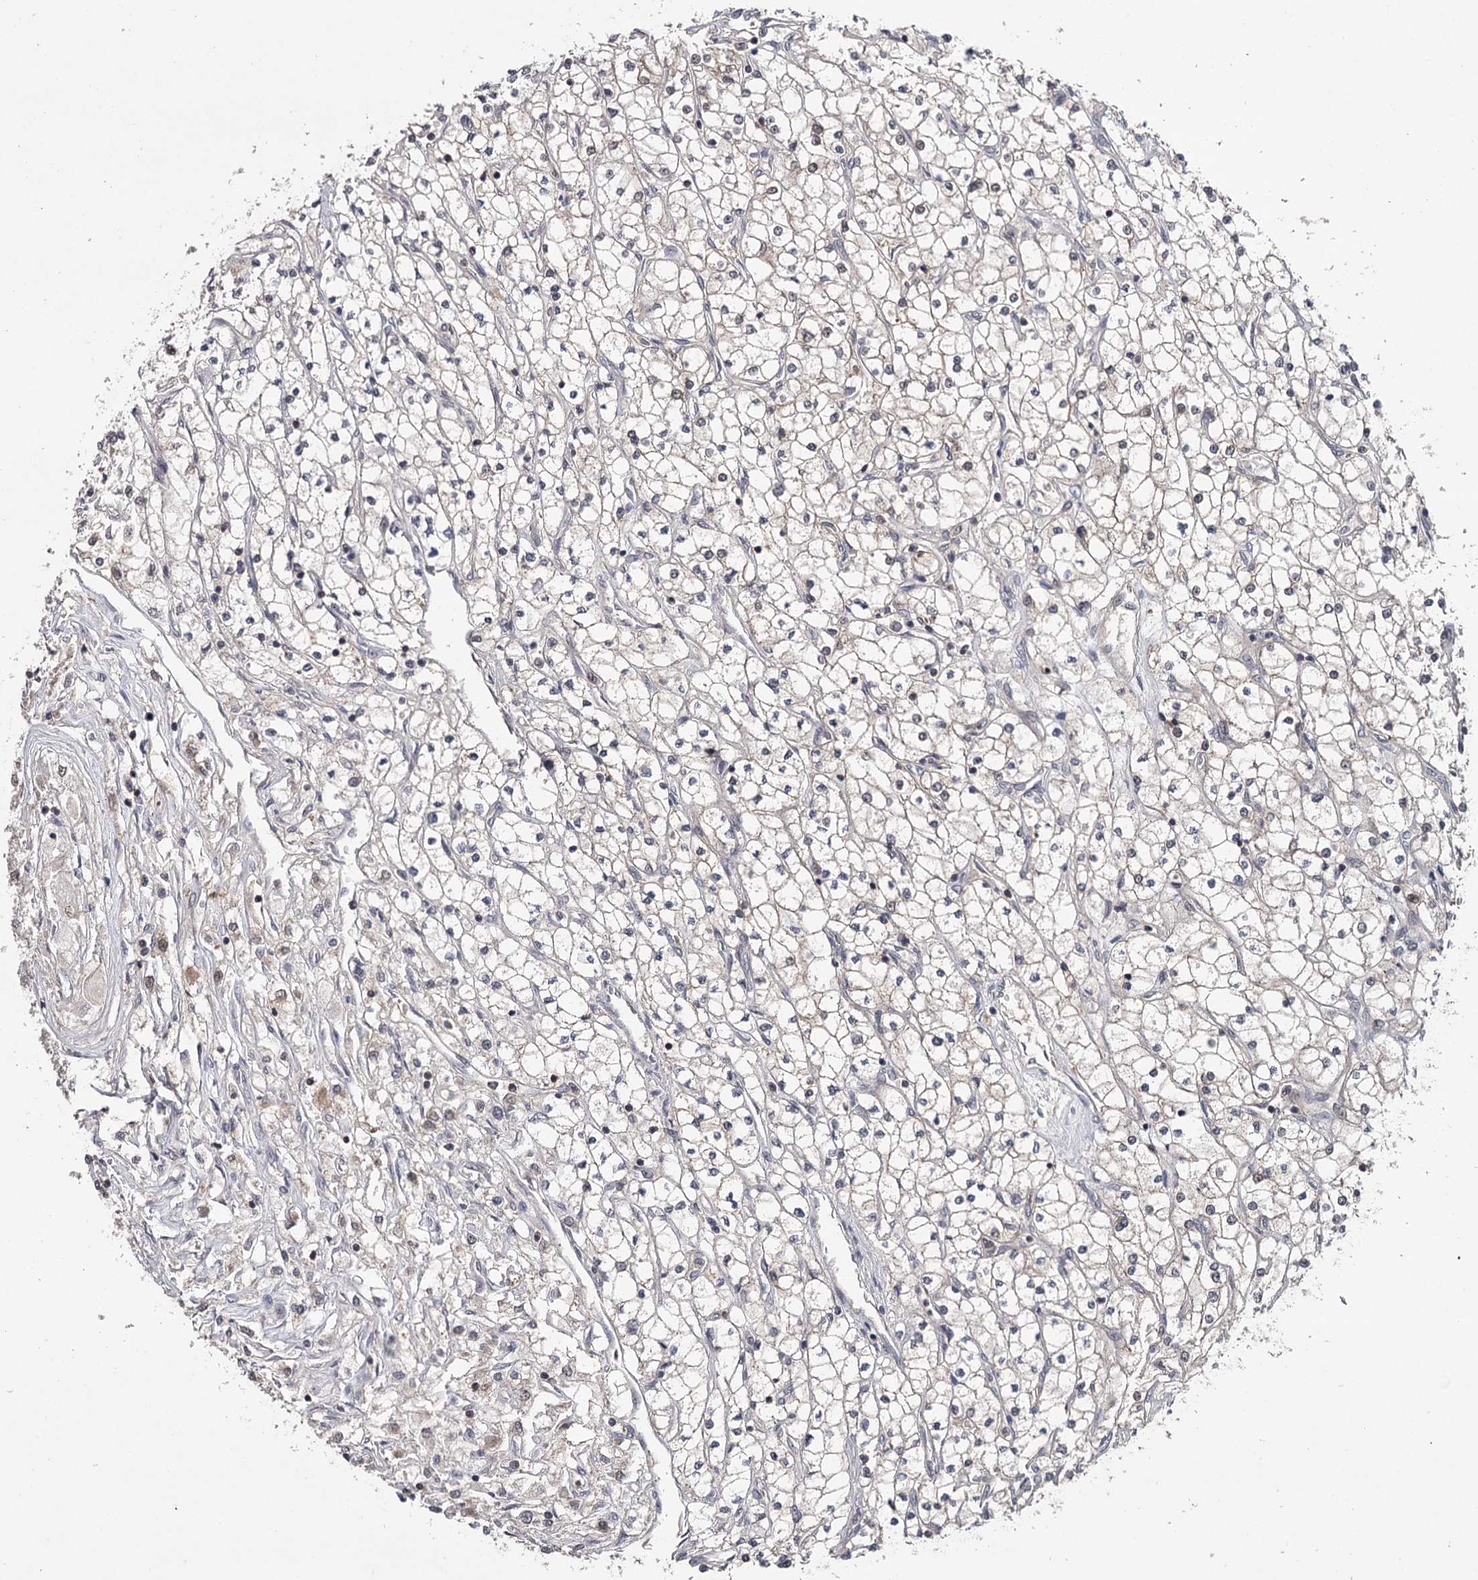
{"staining": {"intensity": "negative", "quantity": "none", "location": "none"}, "tissue": "renal cancer", "cell_type": "Tumor cells", "image_type": "cancer", "snomed": [{"axis": "morphology", "description": "Adenocarcinoma, NOS"}, {"axis": "topography", "description": "Kidney"}], "caption": "Renal cancer (adenocarcinoma) was stained to show a protein in brown. There is no significant staining in tumor cells.", "gene": "GTSF1", "patient": {"sex": "male", "age": 80}}